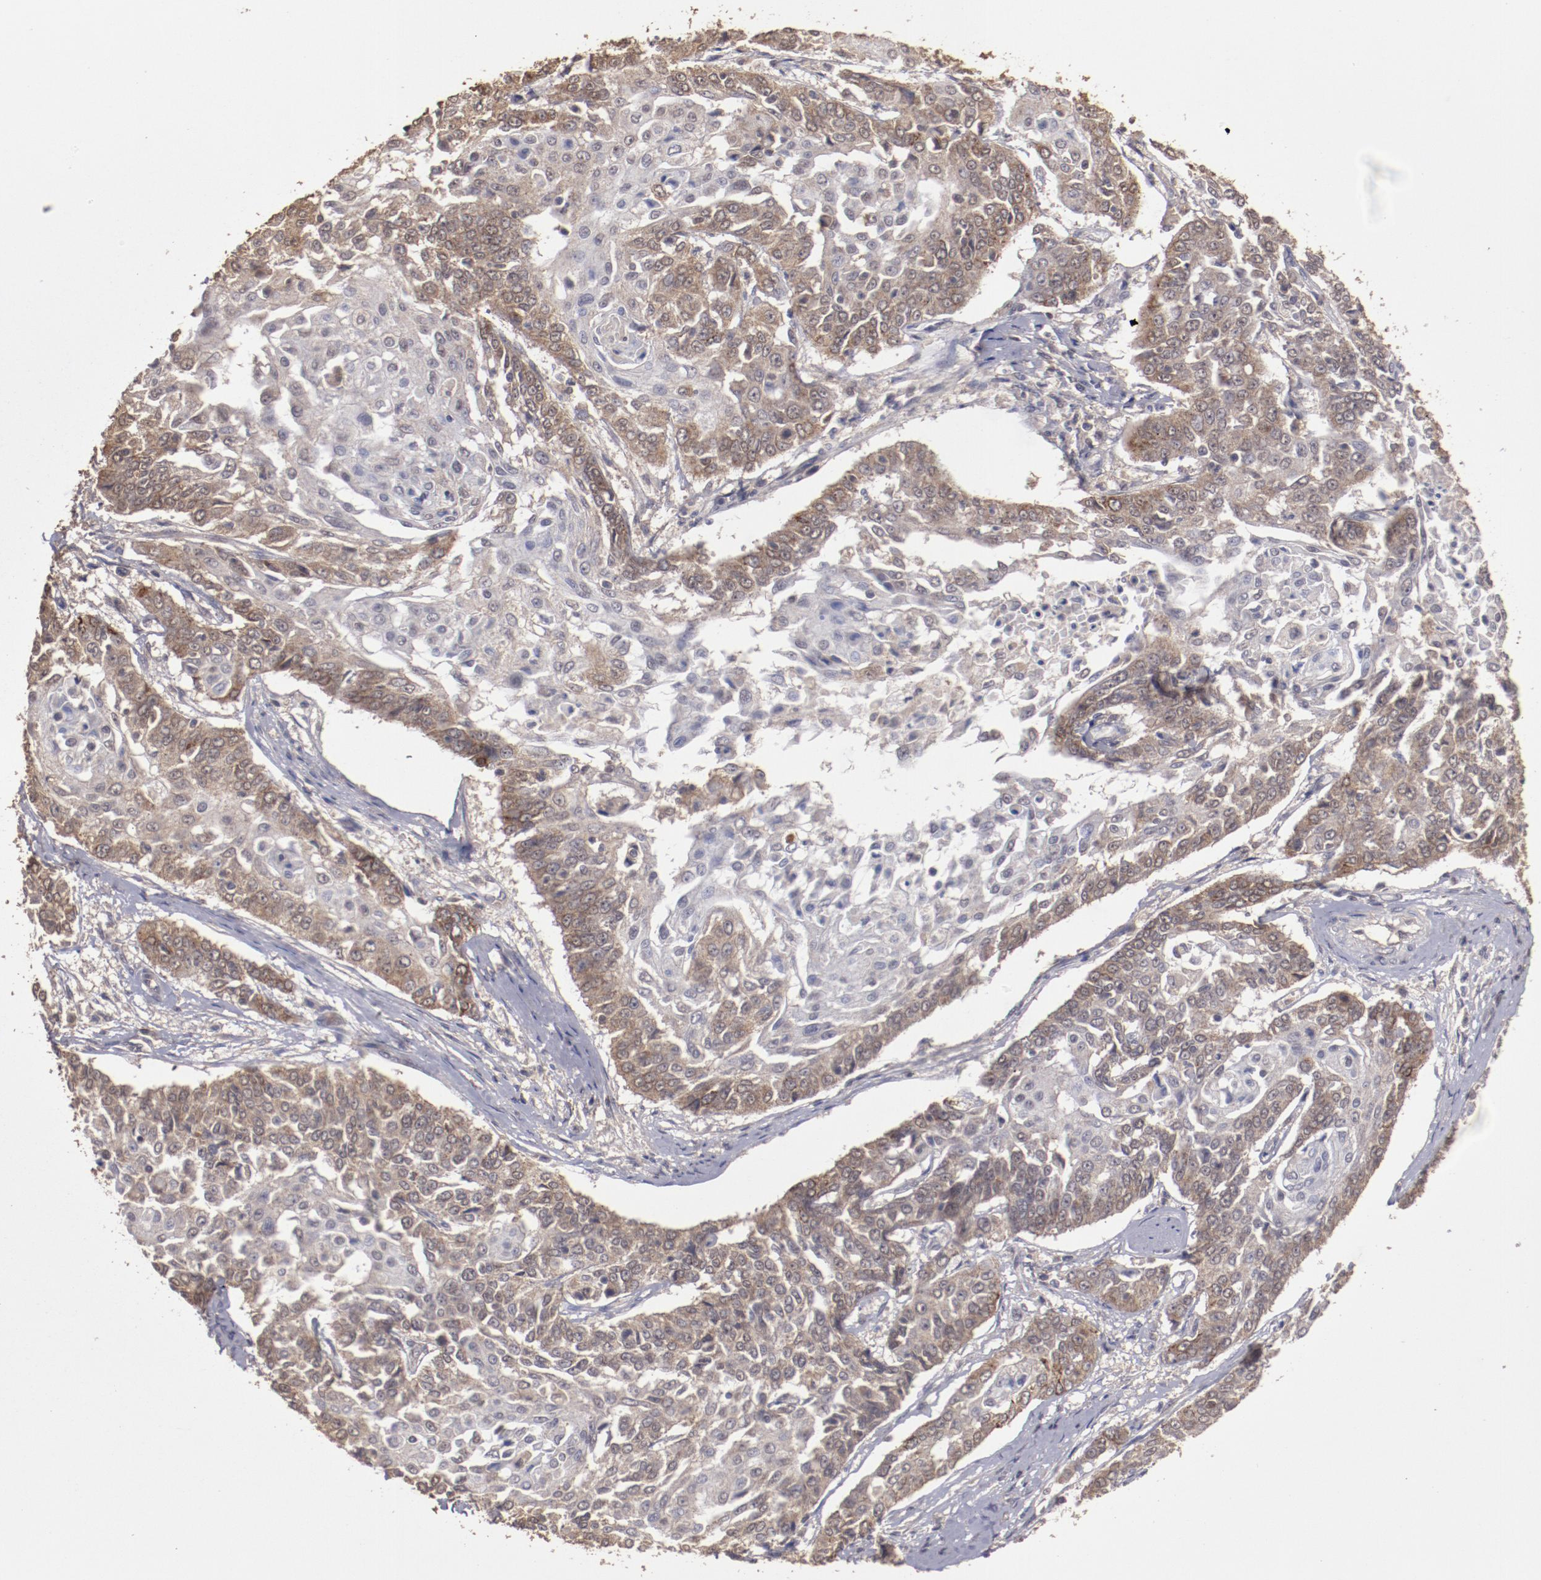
{"staining": {"intensity": "weak", "quantity": "25%-75%", "location": "cytoplasmic/membranous"}, "tissue": "cervical cancer", "cell_type": "Tumor cells", "image_type": "cancer", "snomed": [{"axis": "morphology", "description": "Squamous cell carcinoma, NOS"}, {"axis": "topography", "description": "Cervix"}], "caption": "Protein expression analysis of human cervical cancer (squamous cell carcinoma) reveals weak cytoplasmic/membranous staining in approximately 25%-75% of tumor cells. Using DAB (brown) and hematoxylin (blue) stains, captured at high magnification using brightfield microscopy.", "gene": "FAT1", "patient": {"sex": "female", "age": 64}}